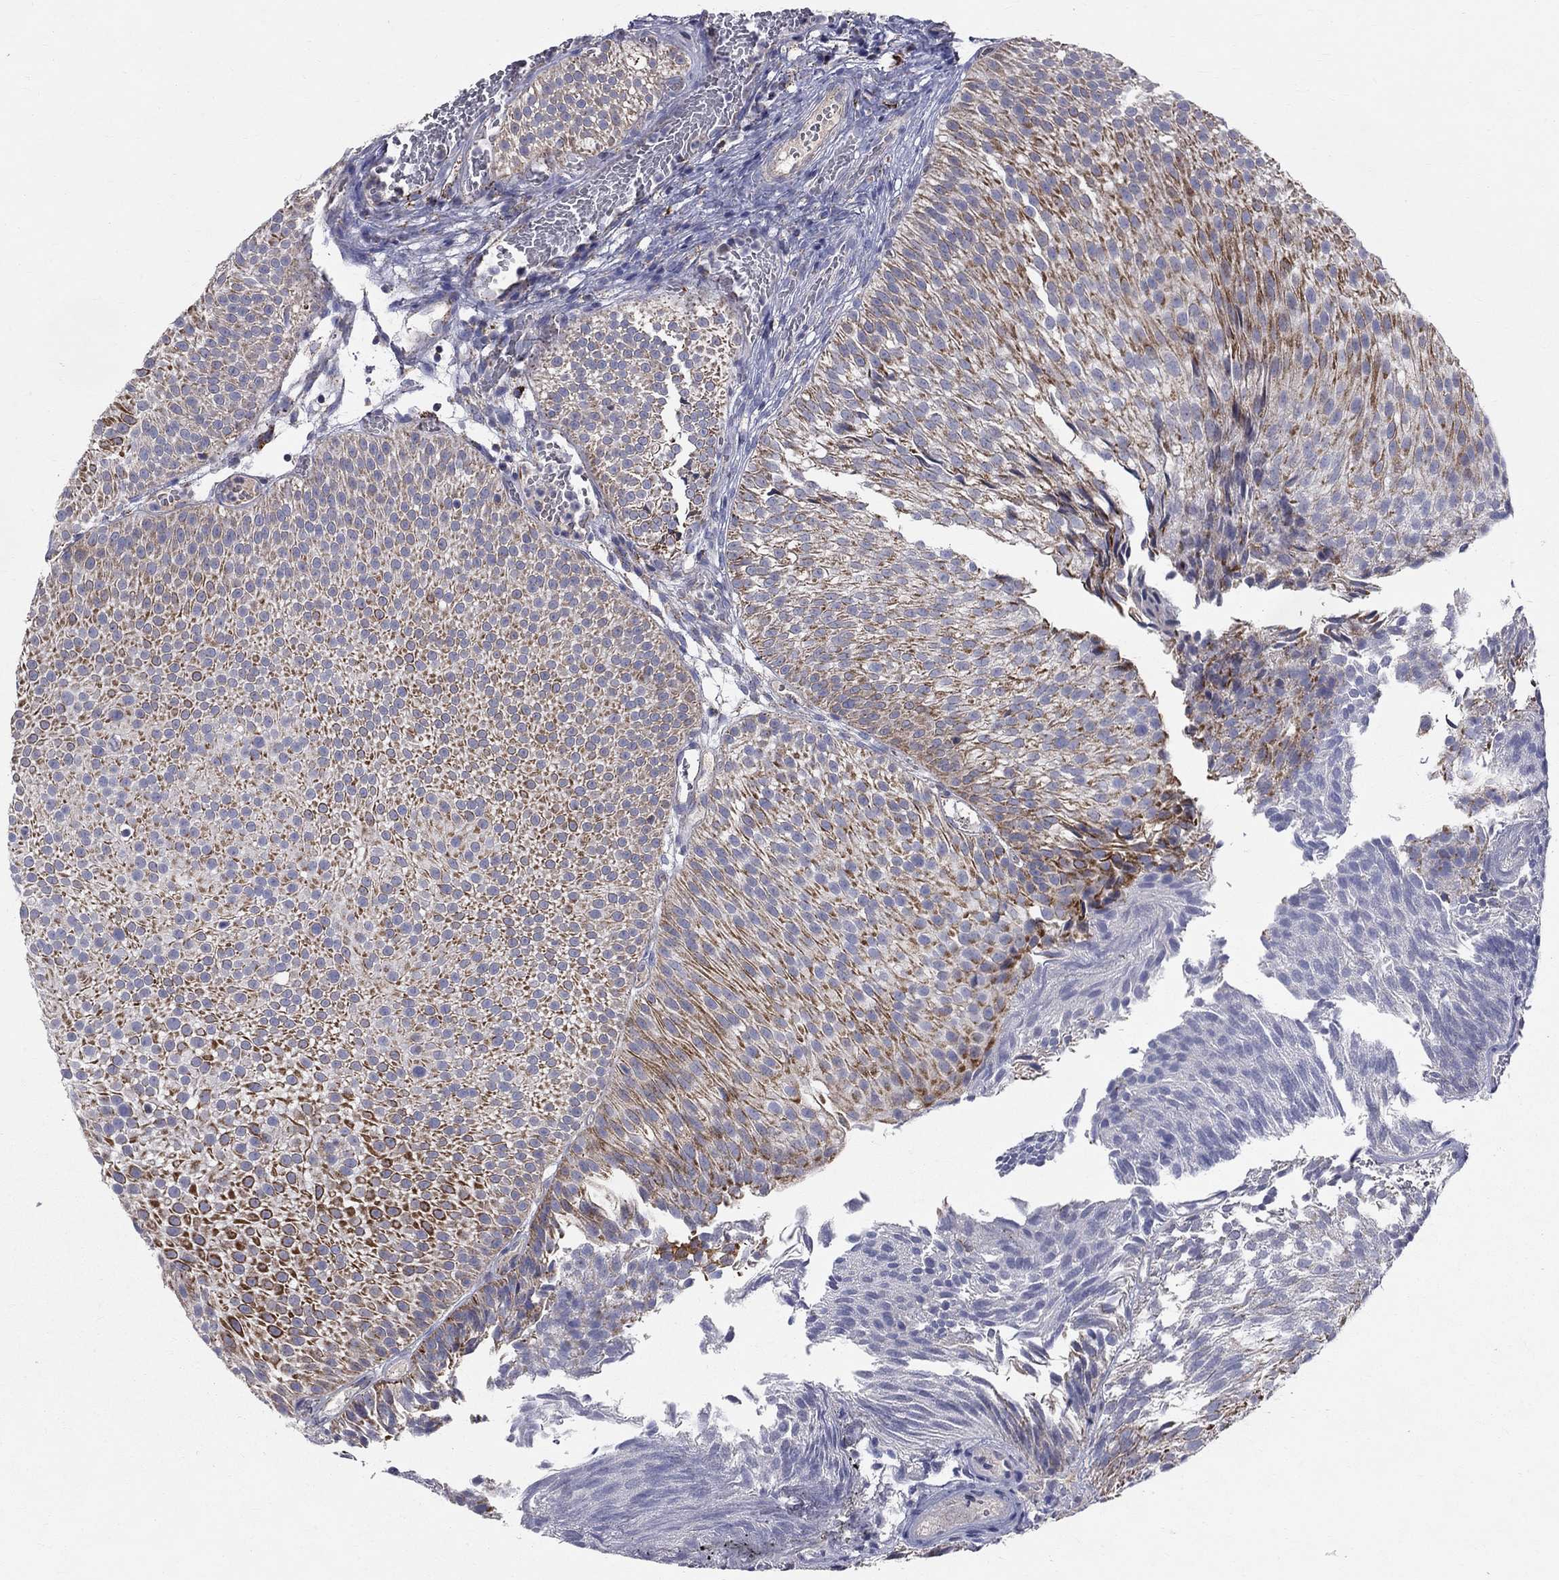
{"staining": {"intensity": "moderate", "quantity": "25%-75%", "location": "cytoplasmic/membranous"}, "tissue": "urothelial cancer", "cell_type": "Tumor cells", "image_type": "cancer", "snomed": [{"axis": "morphology", "description": "Urothelial carcinoma, Low grade"}, {"axis": "topography", "description": "Urinary bladder"}], "caption": "The micrograph displays staining of low-grade urothelial carcinoma, revealing moderate cytoplasmic/membranous protein positivity (brown color) within tumor cells.", "gene": "SLC4A10", "patient": {"sex": "male", "age": 65}}